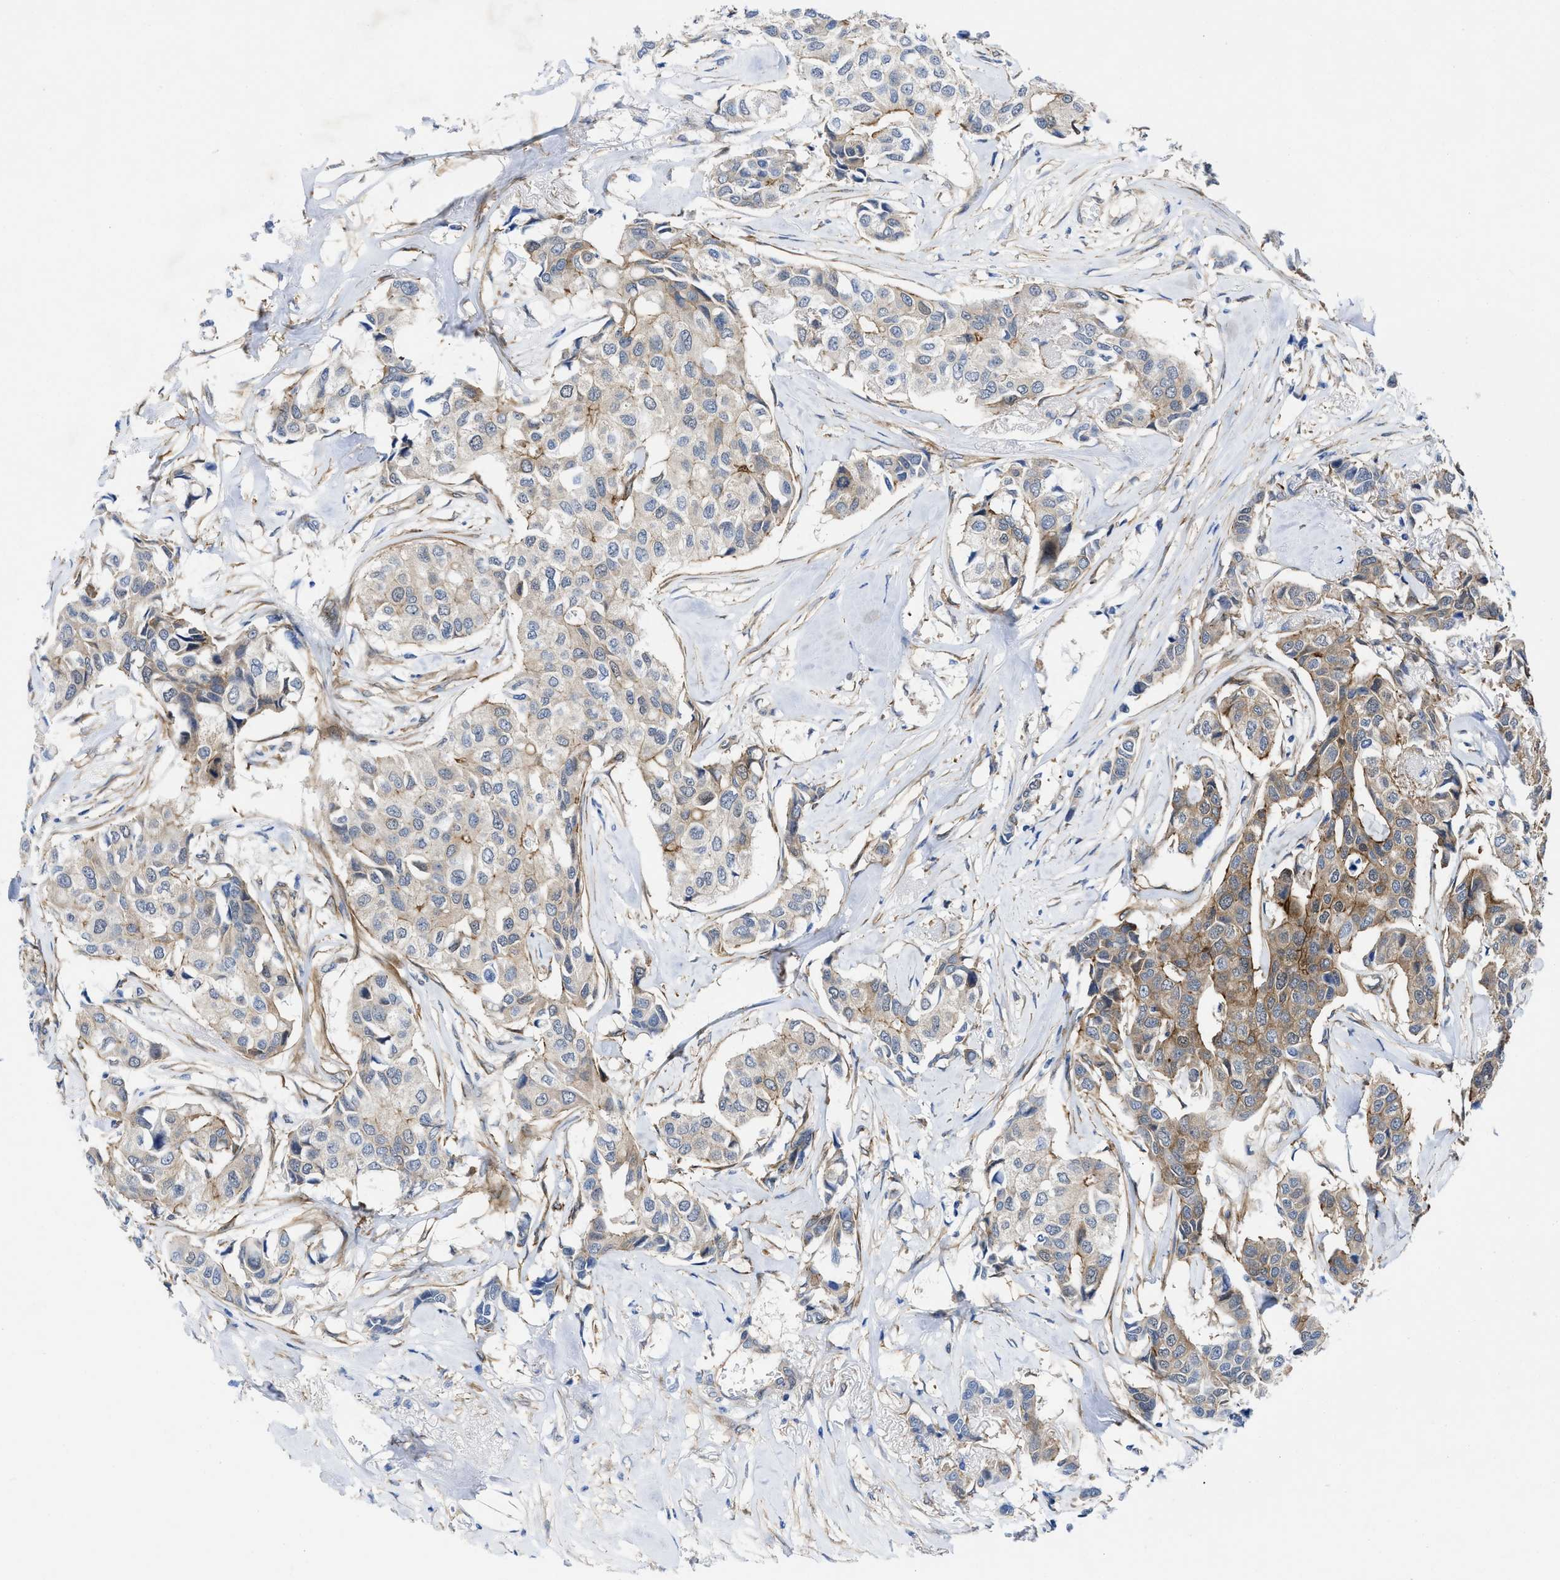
{"staining": {"intensity": "moderate", "quantity": "<25%", "location": "cytoplasmic/membranous"}, "tissue": "breast cancer", "cell_type": "Tumor cells", "image_type": "cancer", "snomed": [{"axis": "morphology", "description": "Duct carcinoma"}, {"axis": "topography", "description": "Breast"}], "caption": "Immunohistochemistry of human breast intraductal carcinoma displays low levels of moderate cytoplasmic/membranous positivity in about <25% of tumor cells.", "gene": "PDLIM5", "patient": {"sex": "female", "age": 80}}